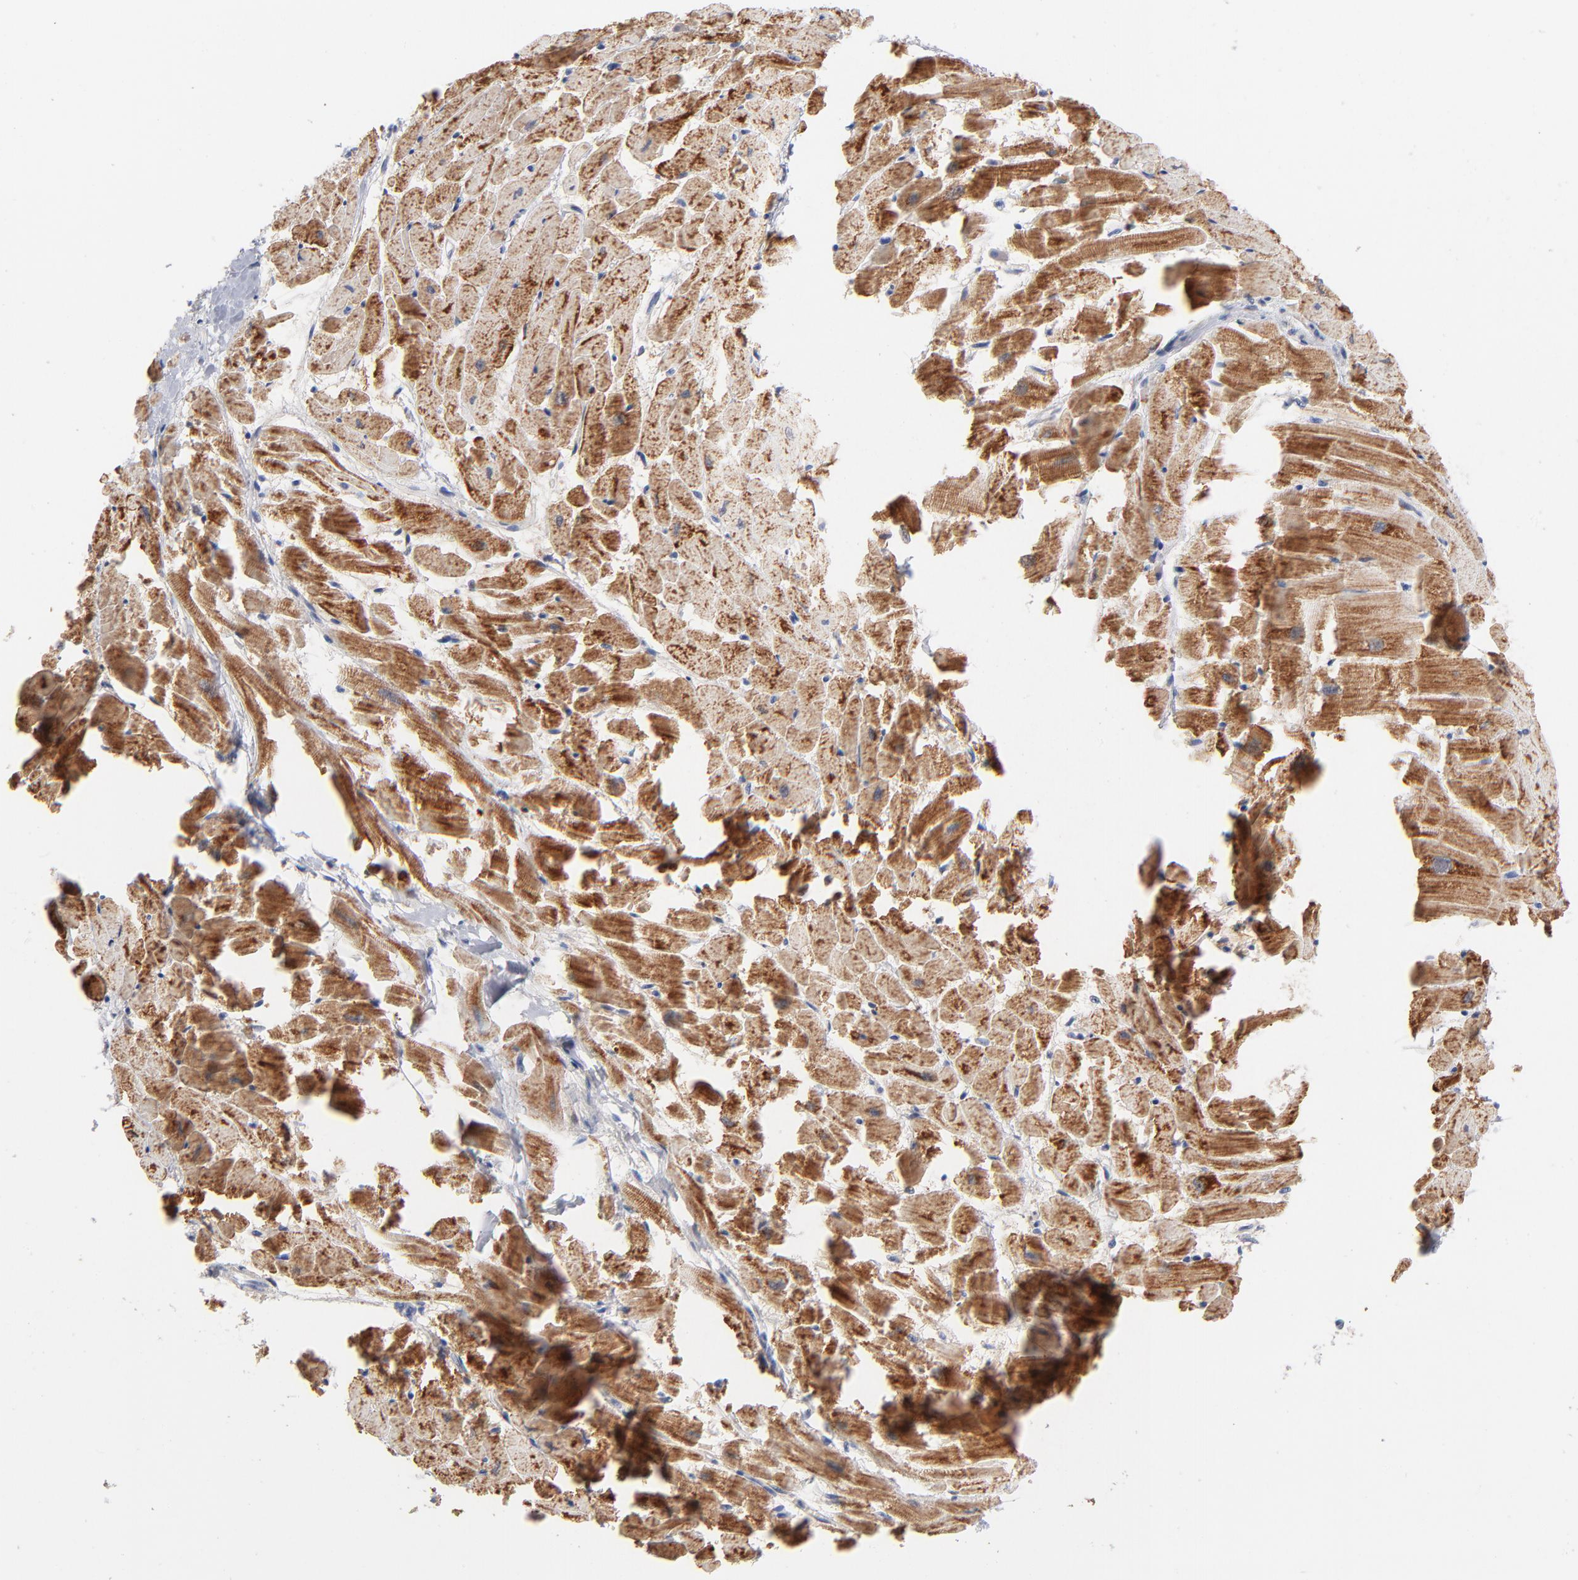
{"staining": {"intensity": "moderate", "quantity": ">75%", "location": "cytoplasmic/membranous"}, "tissue": "heart muscle", "cell_type": "Cardiomyocytes", "image_type": "normal", "snomed": [{"axis": "morphology", "description": "Normal tissue, NOS"}, {"axis": "topography", "description": "Heart"}], "caption": "Normal heart muscle was stained to show a protein in brown. There is medium levels of moderate cytoplasmic/membranous positivity in about >75% of cardiomyocytes.", "gene": "CHCHD10", "patient": {"sex": "female", "age": 19}}